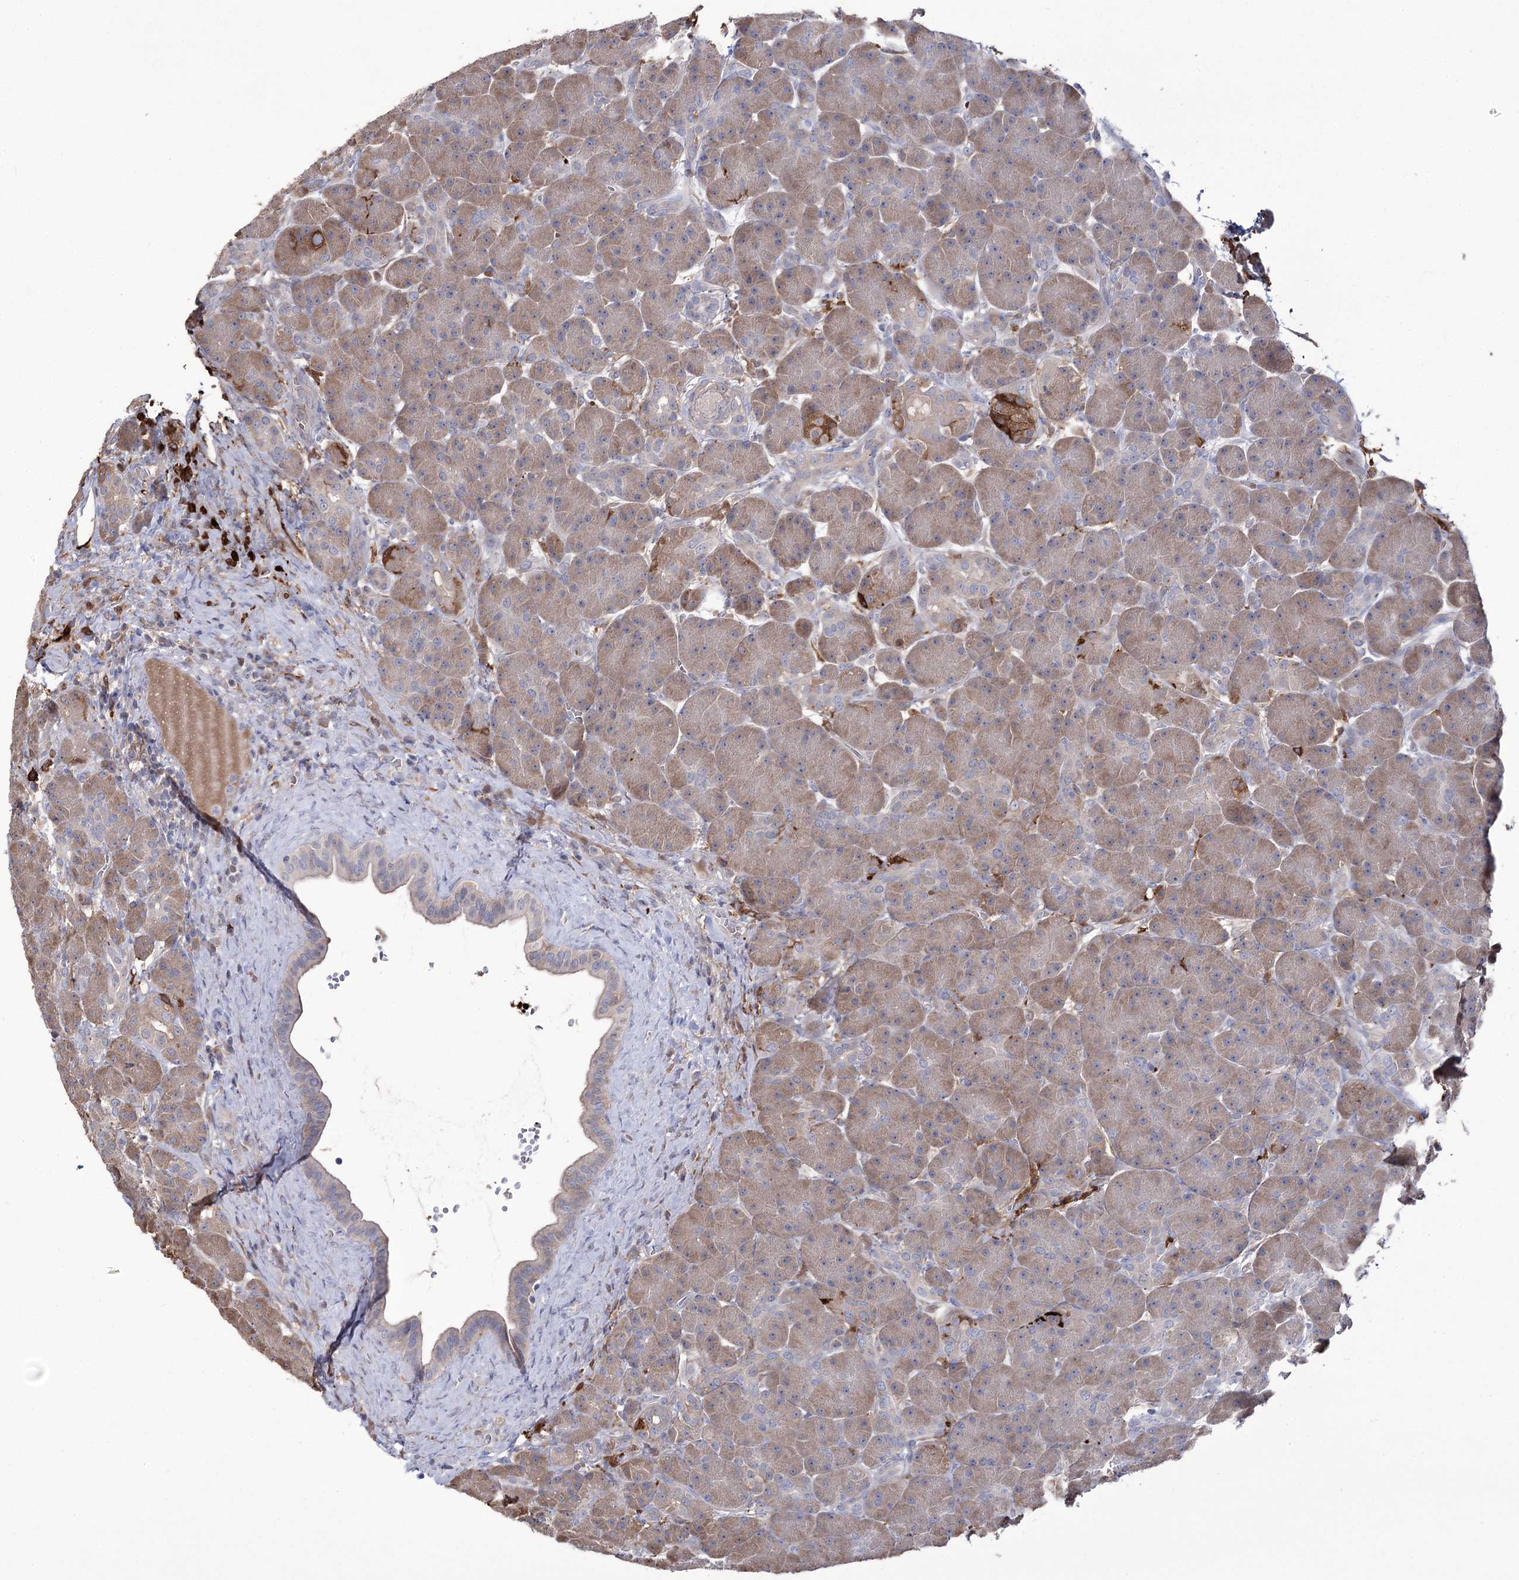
{"staining": {"intensity": "moderate", "quantity": ">75%", "location": "cytoplasmic/membranous"}, "tissue": "pancreas", "cell_type": "Exocrine glandular cells", "image_type": "normal", "snomed": [{"axis": "morphology", "description": "Normal tissue, NOS"}, {"axis": "topography", "description": "Pancreas"}], "caption": "Protein expression analysis of unremarkable pancreas displays moderate cytoplasmic/membranous expression in approximately >75% of exocrine glandular cells.", "gene": "ZNF622", "patient": {"sex": "male", "age": 63}}